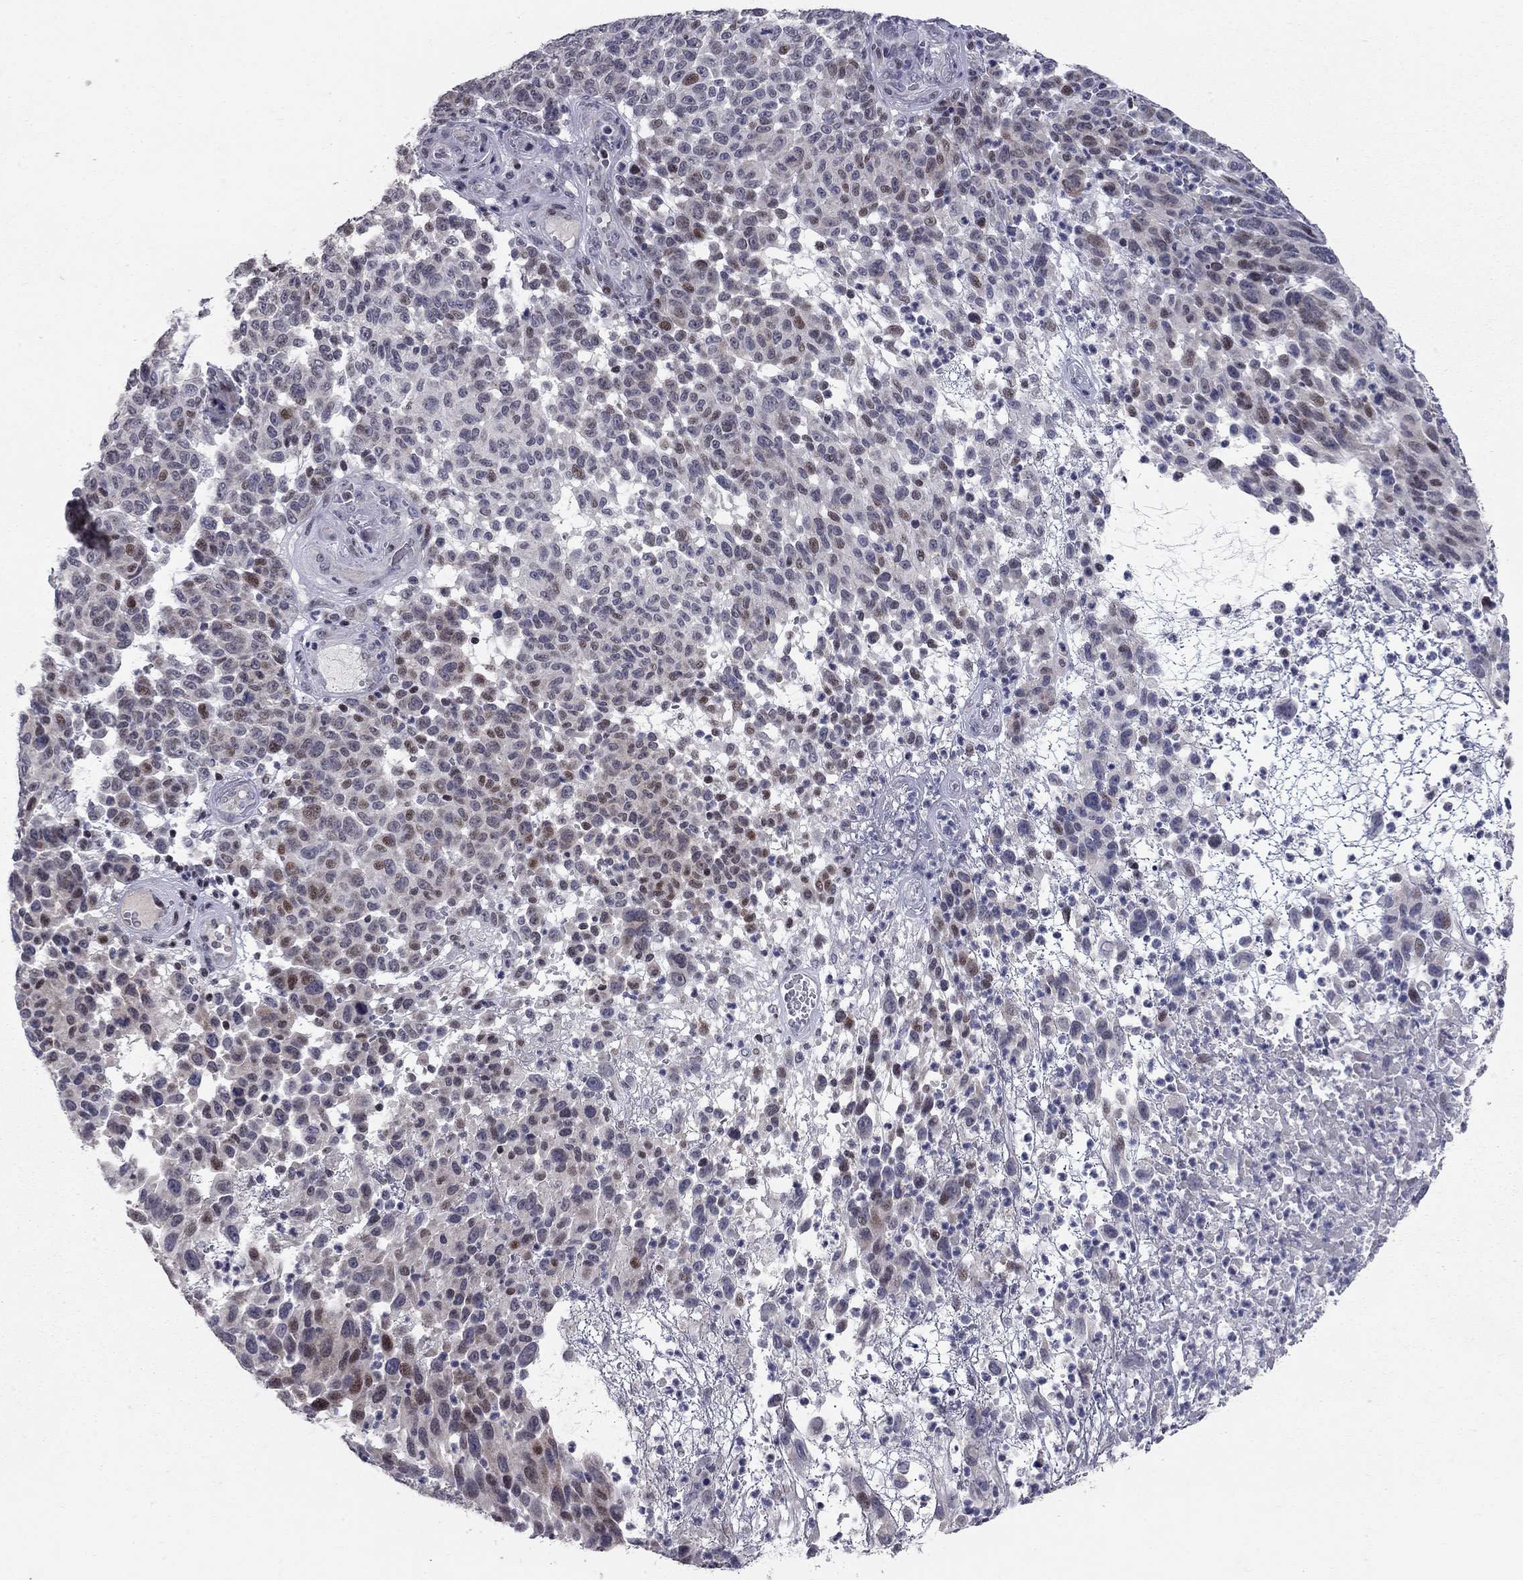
{"staining": {"intensity": "strong", "quantity": "<25%", "location": "nuclear"}, "tissue": "melanoma", "cell_type": "Tumor cells", "image_type": "cancer", "snomed": [{"axis": "morphology", "description": "Malignant melanoma, NOS"}, {"axis": "topography", "description": "Skin"}], "caption": "Melanoma stained with IHC demonstrates strong nuclear positivity in about <25% of tumor cells.", "gene": "HDAC3", "patient": {"sex": "male", "age": 59}}